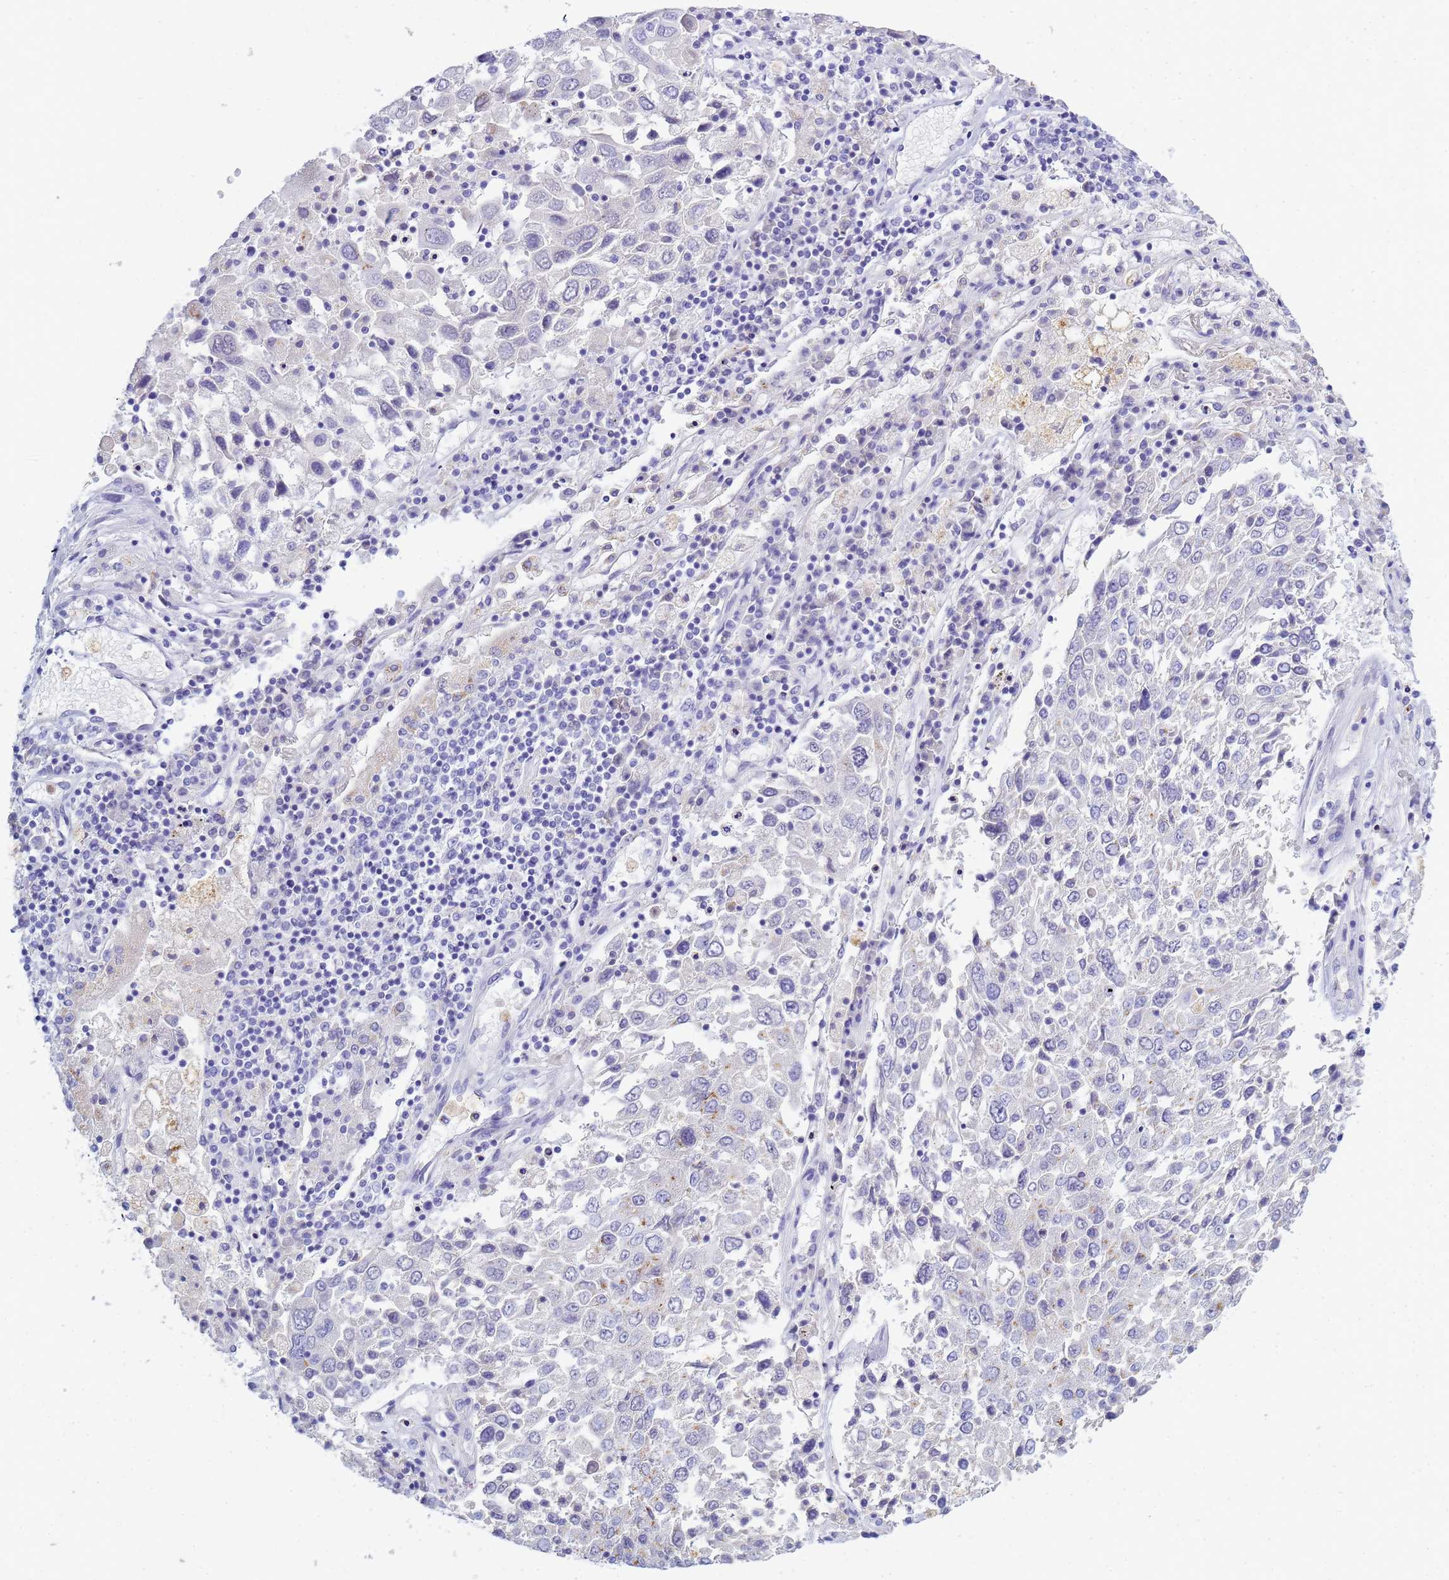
{"staining": {"intensity": "negative", "quantity": "none", "location": "none"}, "tissue": "lung cancer", "cell_type": "Tumor cells", "image_type": "cancer", "snomed": [{"axis": "morphology", "description": "Squamous cell carcinoma, NOS"}, {"axis": "topography", "description": "Lung"}], "caption": "Lung cancer (squamous cell carcinoma) stained for a protein using IHC displays no positivity tumor cells.", "gene": "B3GNT8", "patient": {"sex": "male", "age": 65}}